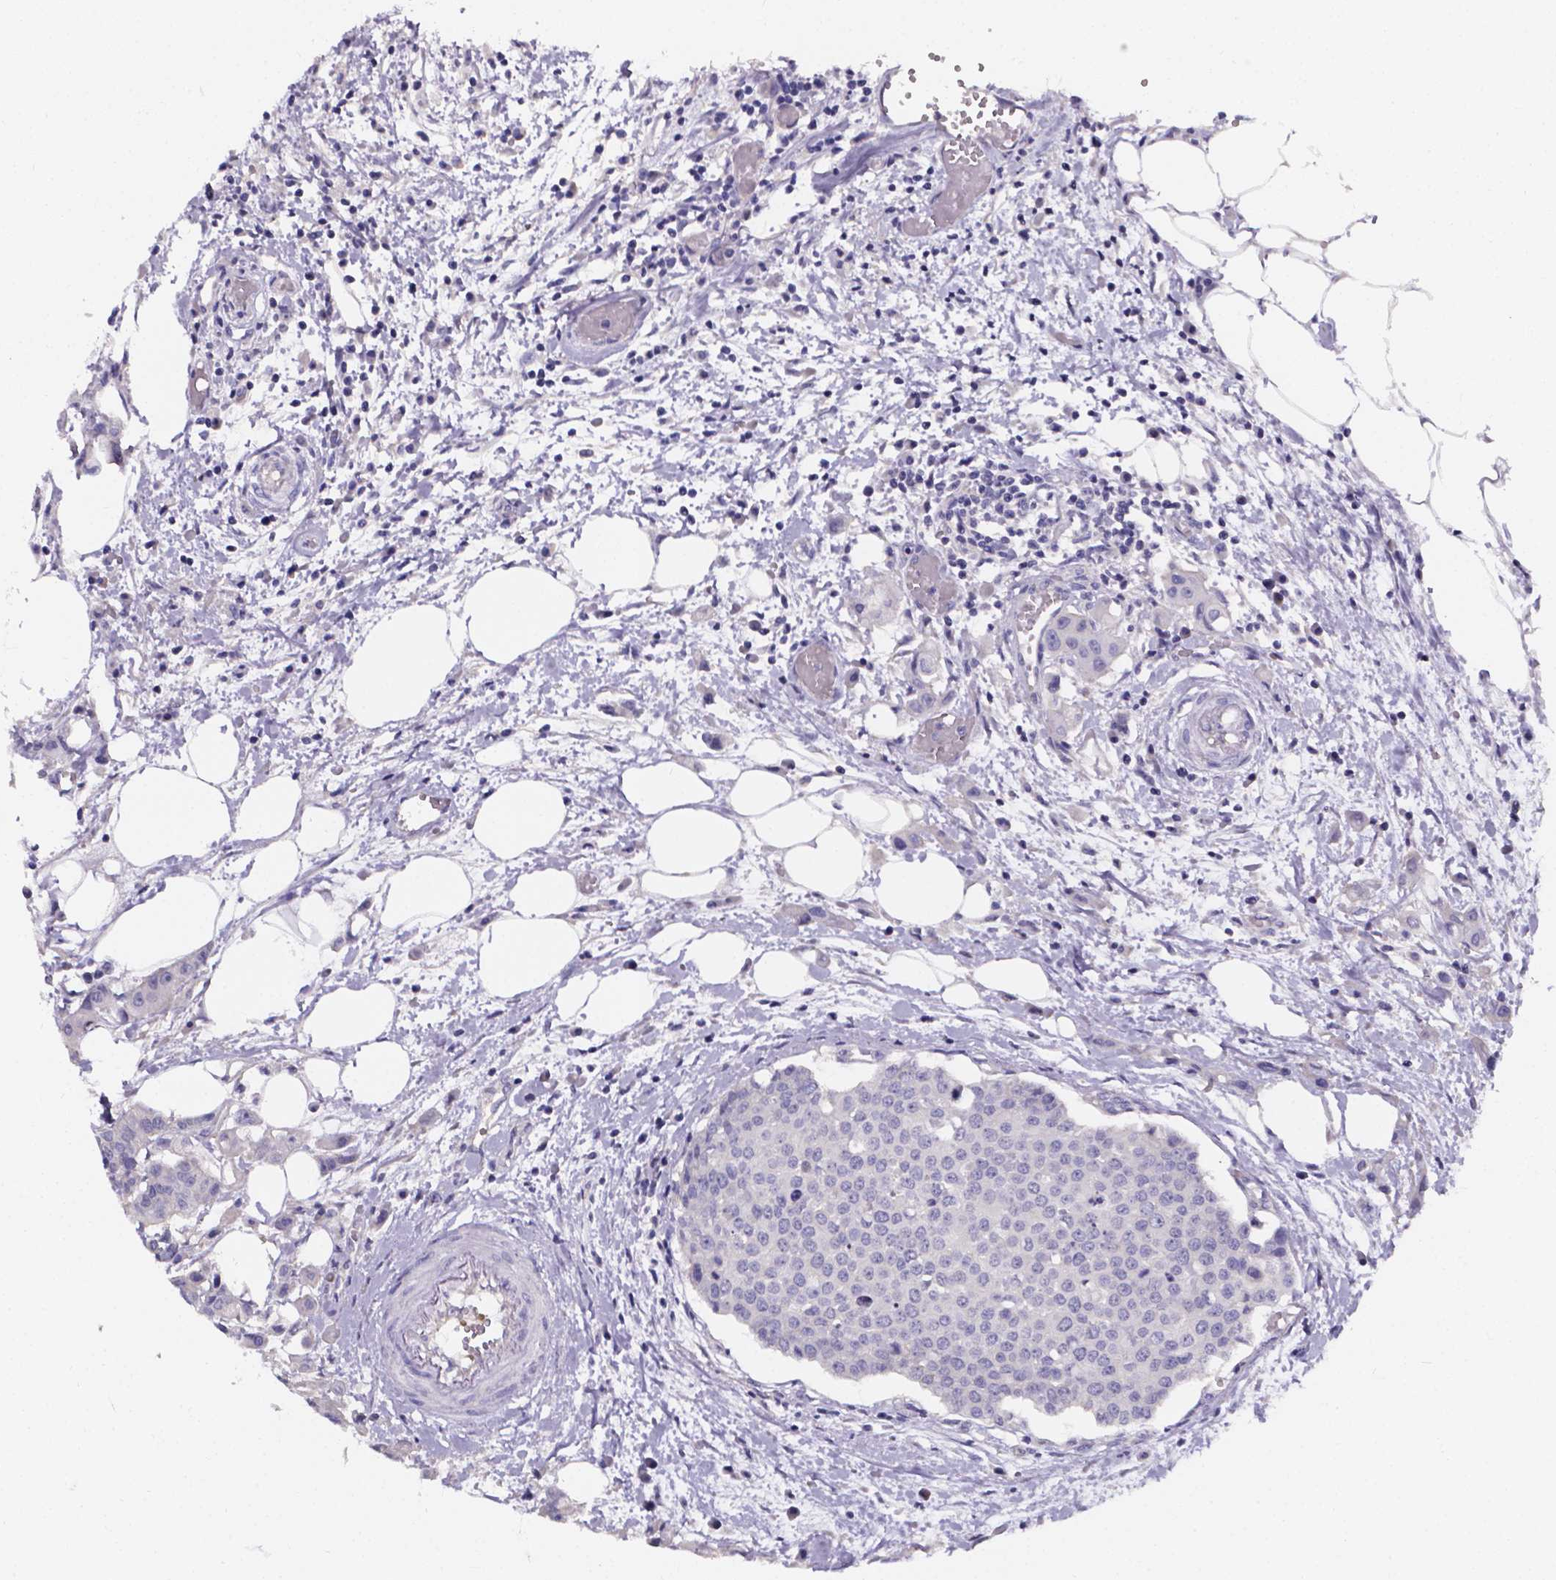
{"staining": {"intensity": "negative", "quantity": "none", "location": "none"}, "tissue": "carcinoid", "cell_type": "Tumor cells", "image_type": "cancer", "snomed": [{"axis": "morphology", "description": "Carcinoid, malignant, NOS"}, {"axis": "topography", "description": "Colon"}], "caption": "Photomicrograph shows no significant protein staining in tumor cells of carcinoid (malignant).", "gene": "CACNG8", "patient": {"sex": "male", "age": 81}}